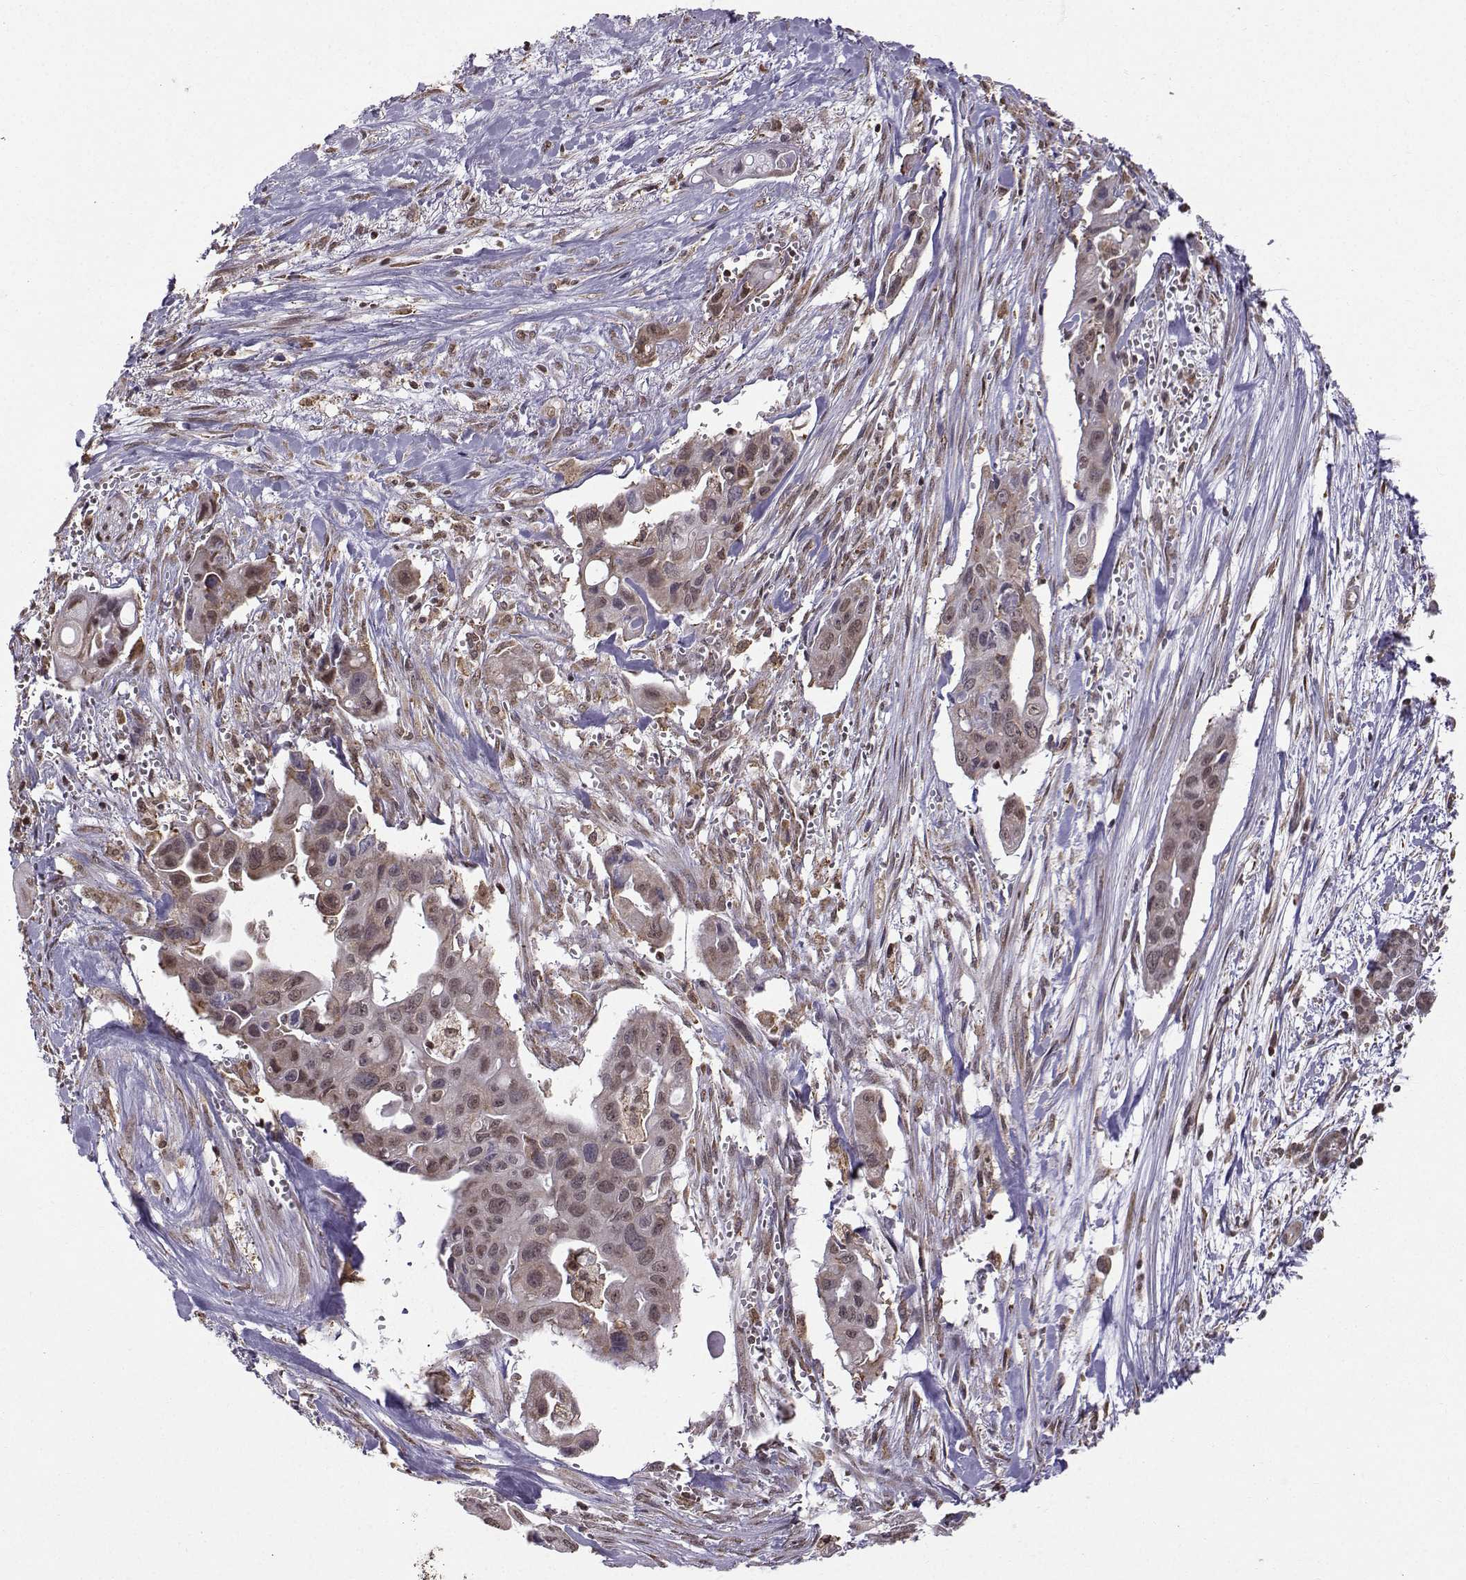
{"staining": {"intensity": "negative", "quantity": "none", "location": "none"}, "tissue": "pancreatic cancer", "cell_type": "Tumor cells", "image_type": "cancer", "snomed": [{"axis": "morphology", "description": "Adenocarcinoma, NOS"}, {"axis": "topography", "description": "Pancreas"}], "caption": "IHC image of pancreatic adenocarcinoma stained for a protein (brown), which demonstrates no staining in tumor cells.", "gene": "EZH1", "patient": {"sex": "male", "age": 60}}